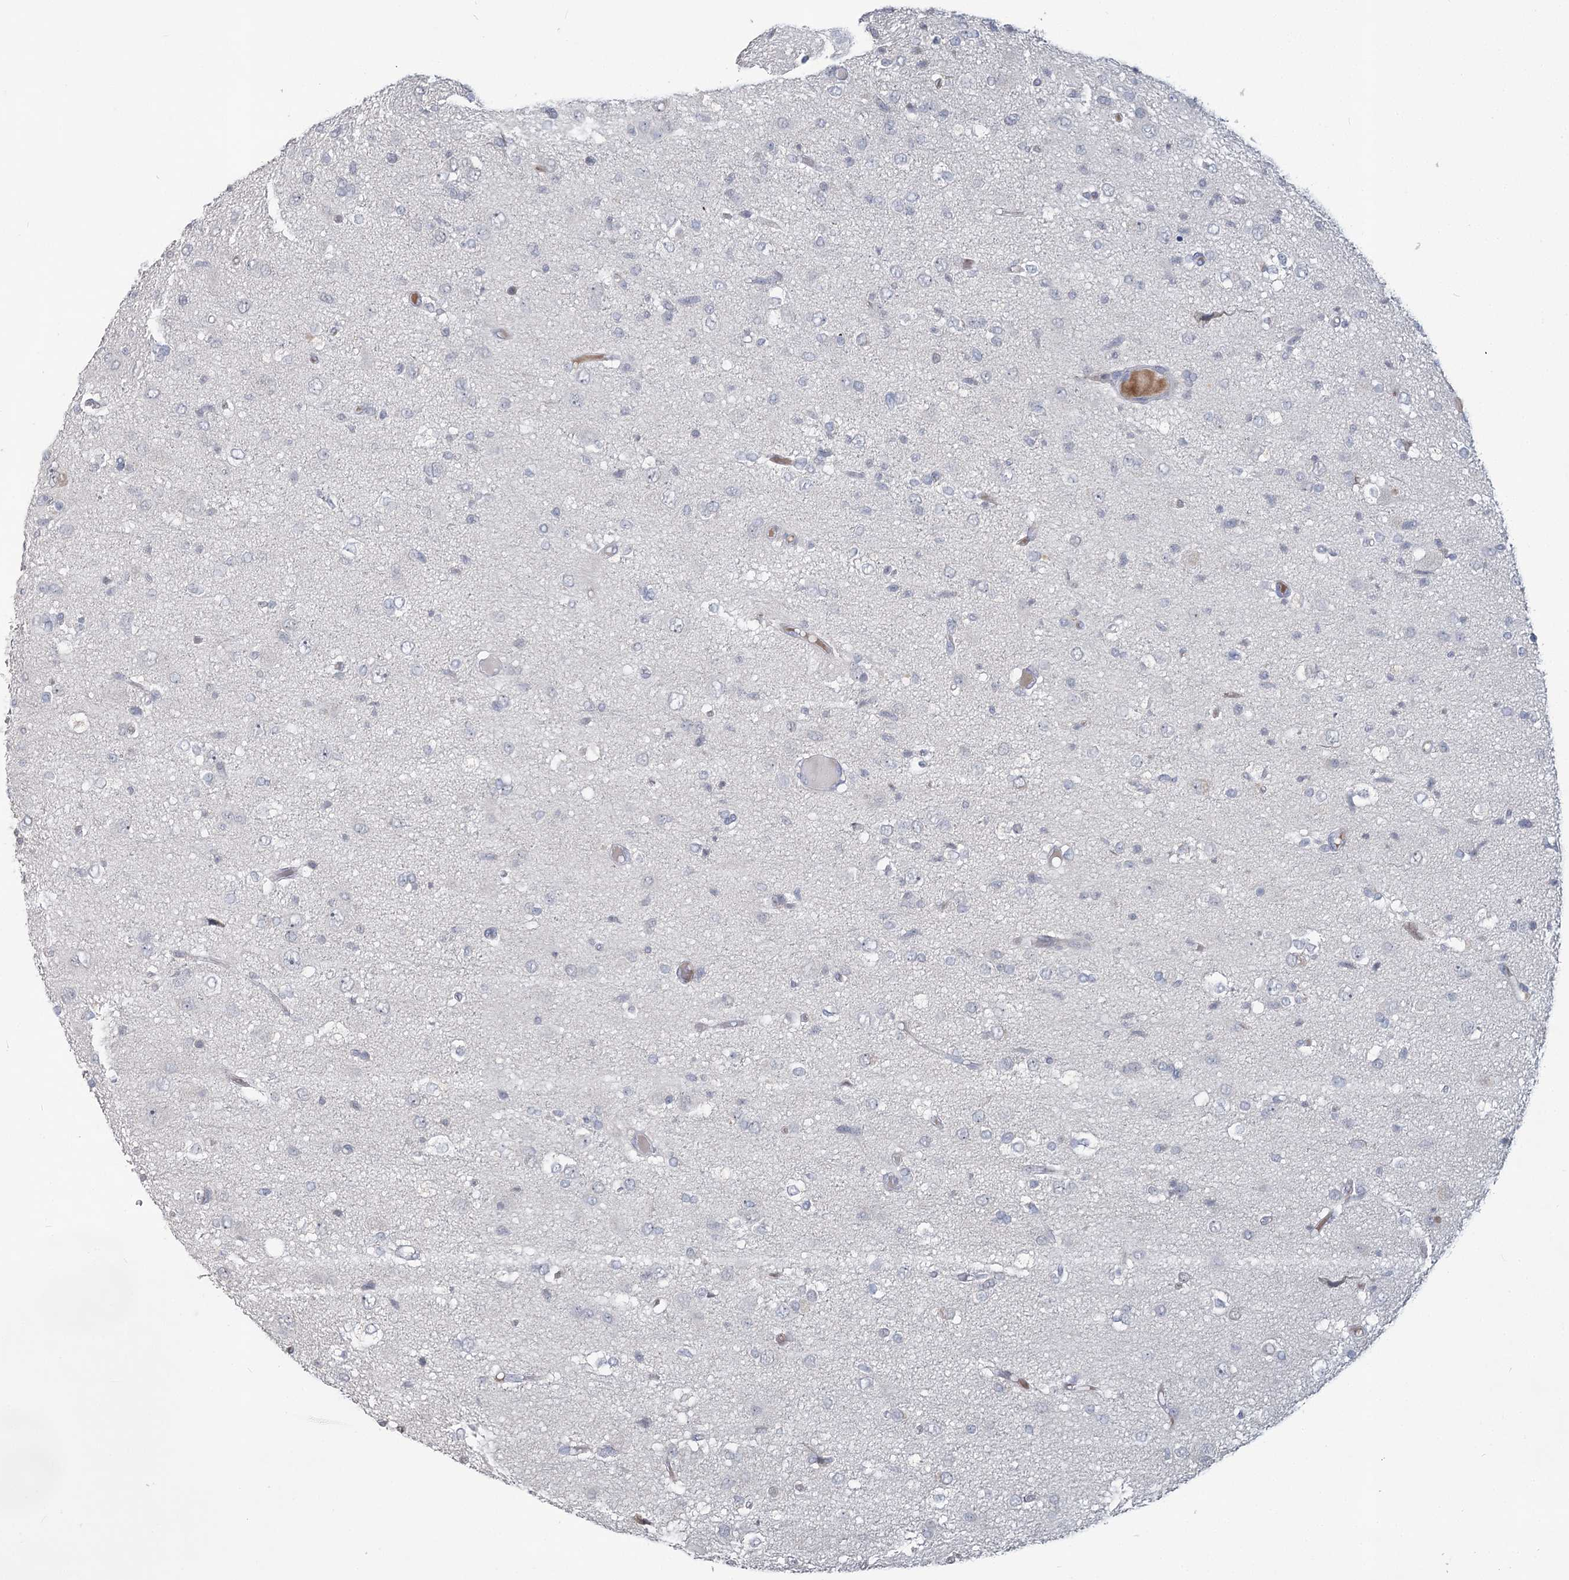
{"staining": {"intensity": "negative", "quantity": "none", "location": "none"}, "tissue": "glioma", "cell_type": "Tumor cells", "image_type": "cancer", "snomed": [{"axis": "morphology", "description": "Glioma, malignant, High grade"}, {"axis": "topography", "description": "Brain"}], "caption": "IHC of human glioma reveals no expression in tumor cells.", "gene": "SLC9A3", "patient": {"sex": "female", "age": 59}}